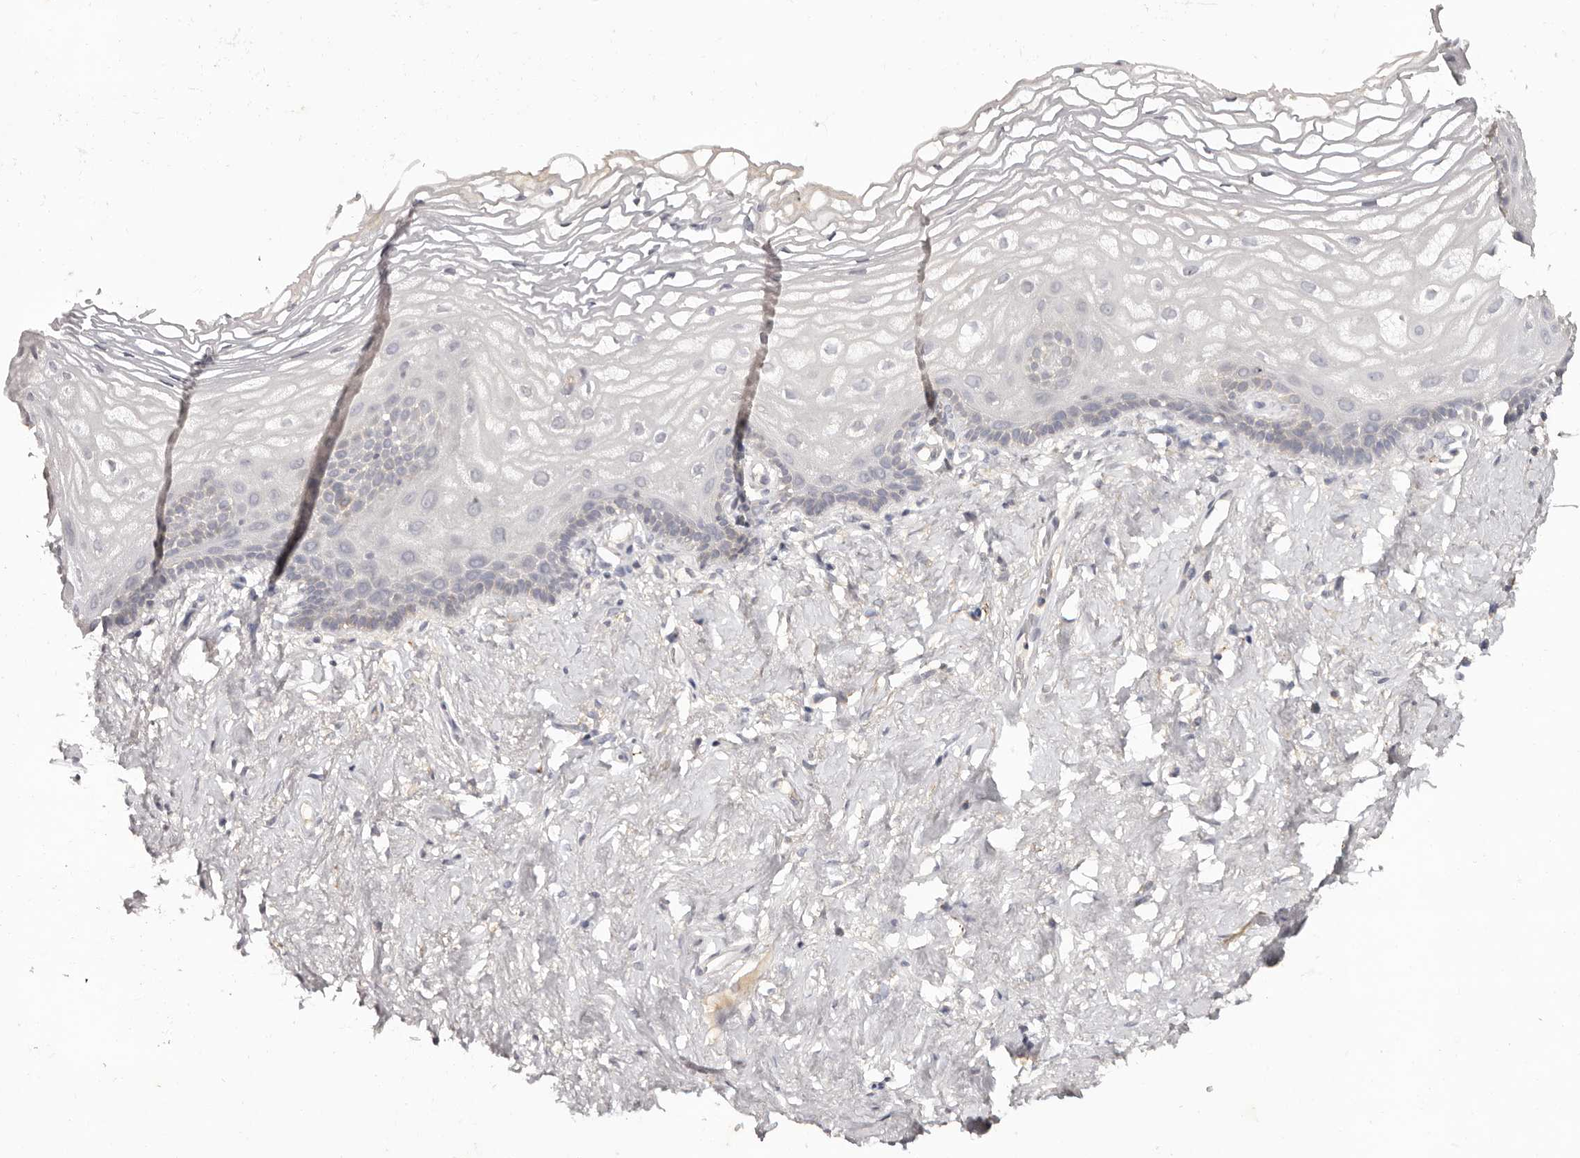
{"staining": {"intensity": "negative", "quantity": "none", "location": "none"}, "tissue": "vagina", "cell_type": "Squamous epithelial cells", "image_type": "normal", "snomed": [{"axis": "morphology", "description": "Normal tissue, NOS"}, {"axis": "morphology", "description": "Adenocarcinoma, NOS"}, {"axis": "topography", "description": "Rectum"}, {"axis": "topography", "description": "Vagina"}], "caption": "The immunohistochemistry image has no significant positivity in squamous epithelial cells of vagina.", "gene": "SCUBE2", "patient": {"sex": "female", "age": 71}}